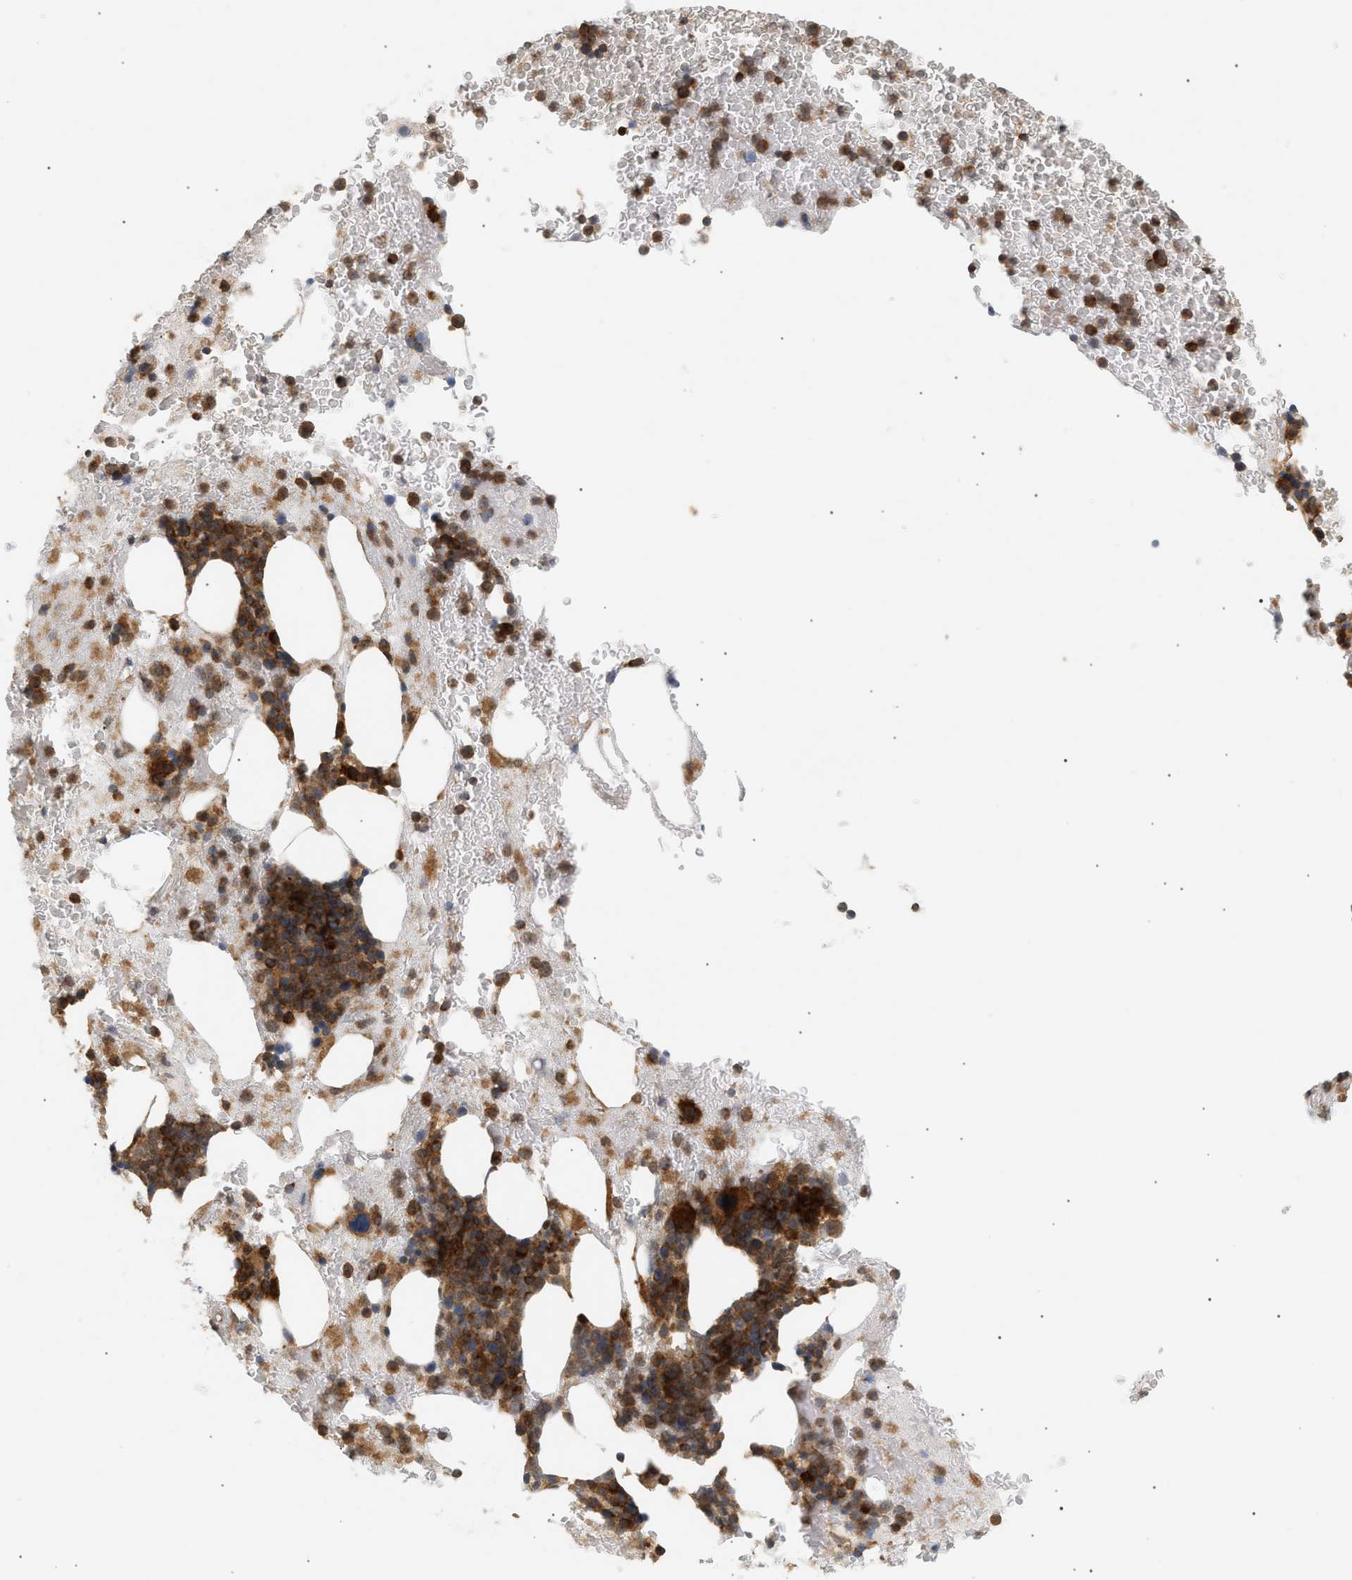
{"staining": {"intensity": "strong", "quantity": ">75%", "location": "cytoplasmic/membranous"}, "tissue": "bone marrow", "cell_type": "Hematopoietic cells", "image_type": "normal", "snomed": [{"axis": "morphology", "description": "Normal tissue, NOS"}, {"axis": "morphology", "description": "Inflammation, NOS"}, {"axis": "topography", "description": "Bone marrow"}], "caption": "Protein staining exhibits strong cytoplasmic/membranous staining in approximately >75% of hematopoietic cells in benign bone marrow. (Brightfield microscopy of DAB IHC at high magnification).", "gene": "SHC1", "patient": {"sex": "male", "age": 63}}